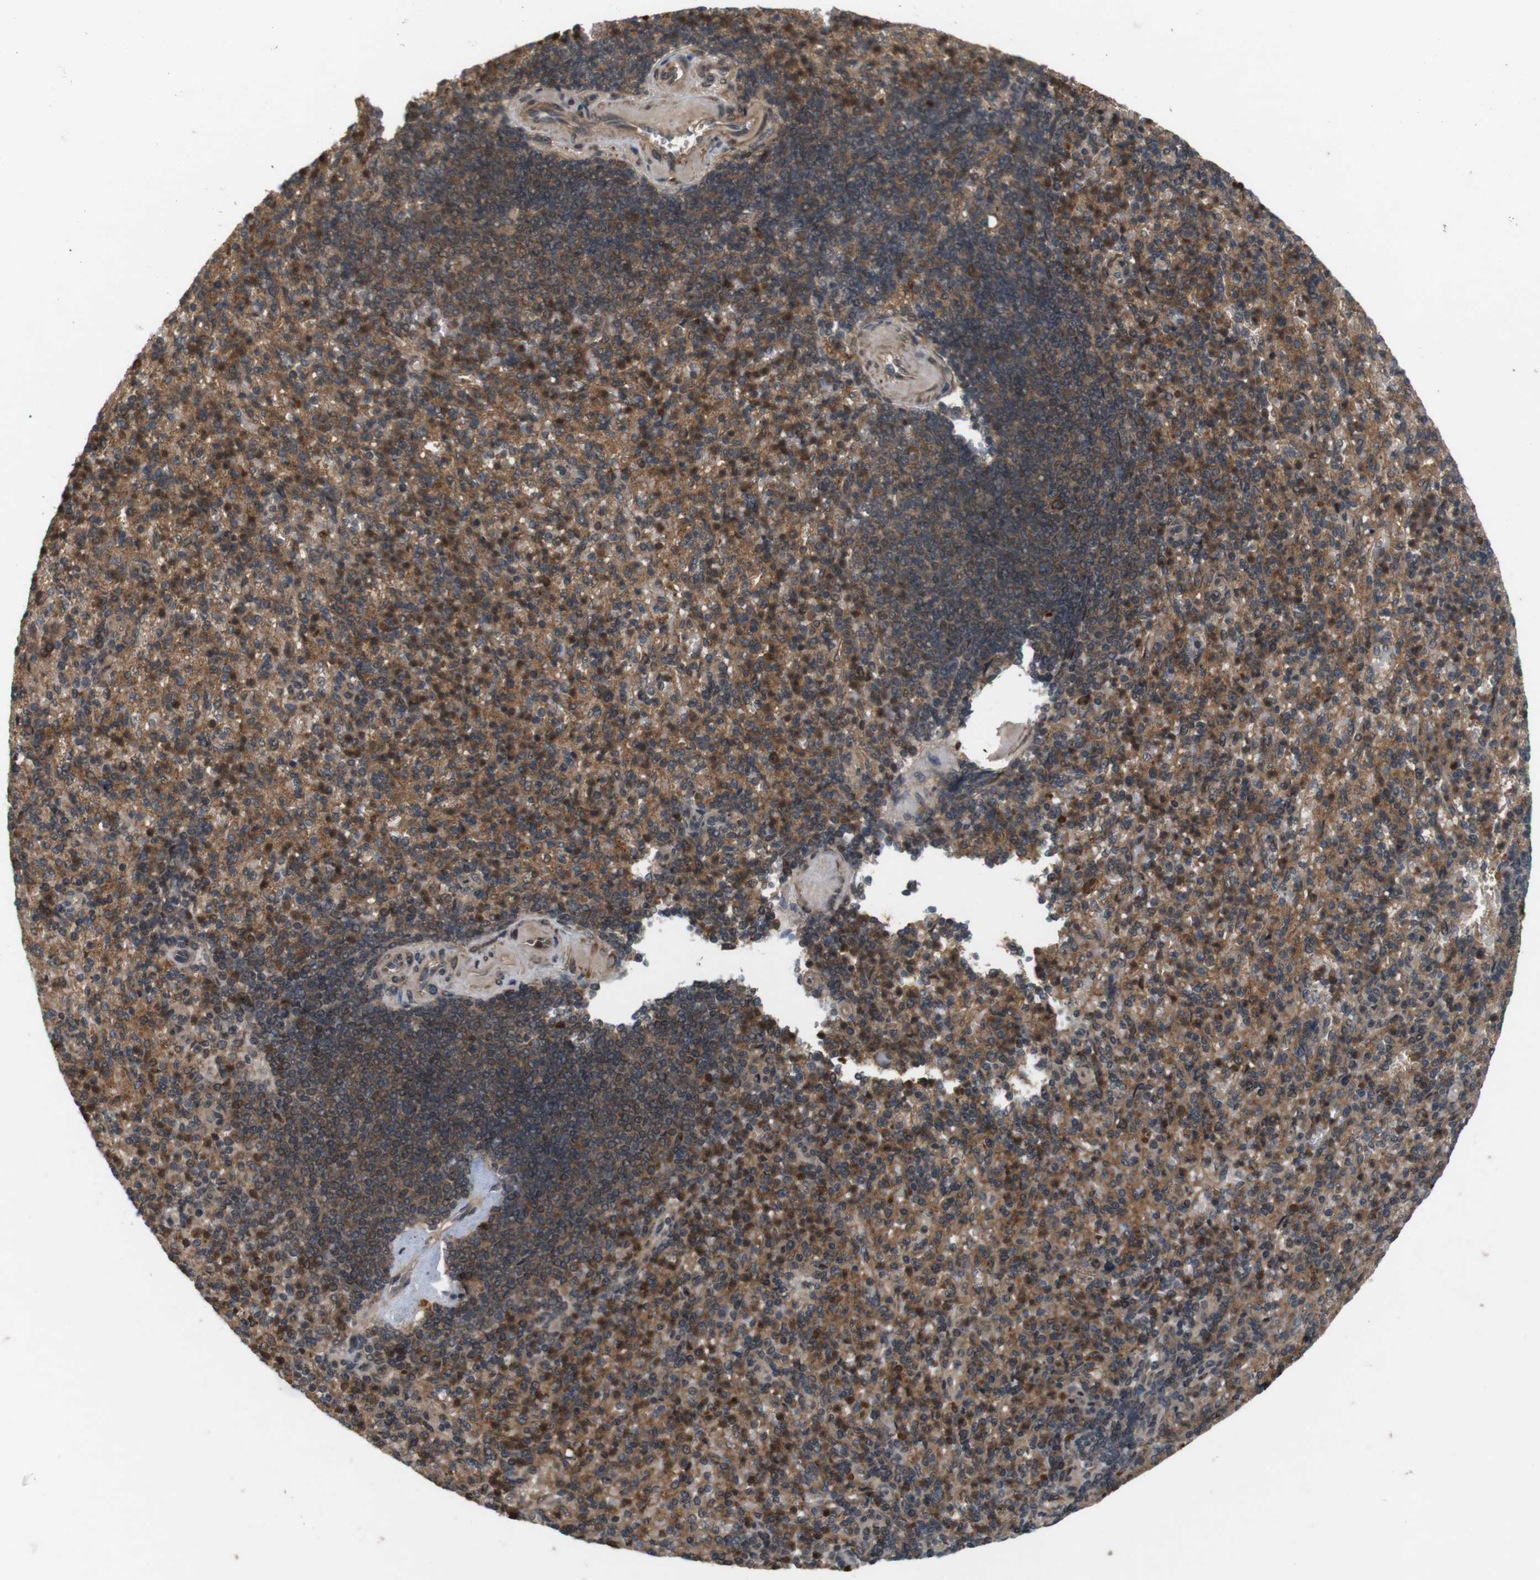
{"staining": {"intensity": "moderate", "quantity": ">75%", "location": "cytoplasmic/membranous"}, "tissue": "spleen", "cell_type": "Cells in red pulp", "image_type": "normal", "snomed": [{"axis": "morphology", "description": "Normal tissue, NOS"}, {"axis": "topography", "description": "Spleen"}], "caption": "A high-resolution histopathology image shows immunohistochemistry staining of benign spleen, which shows moderate cytoplasmic/membranous expression in approximately >75% of cells in red pulp.", "gene": "NFKBIE", "patient": {"sex": "female", "age": 74}}